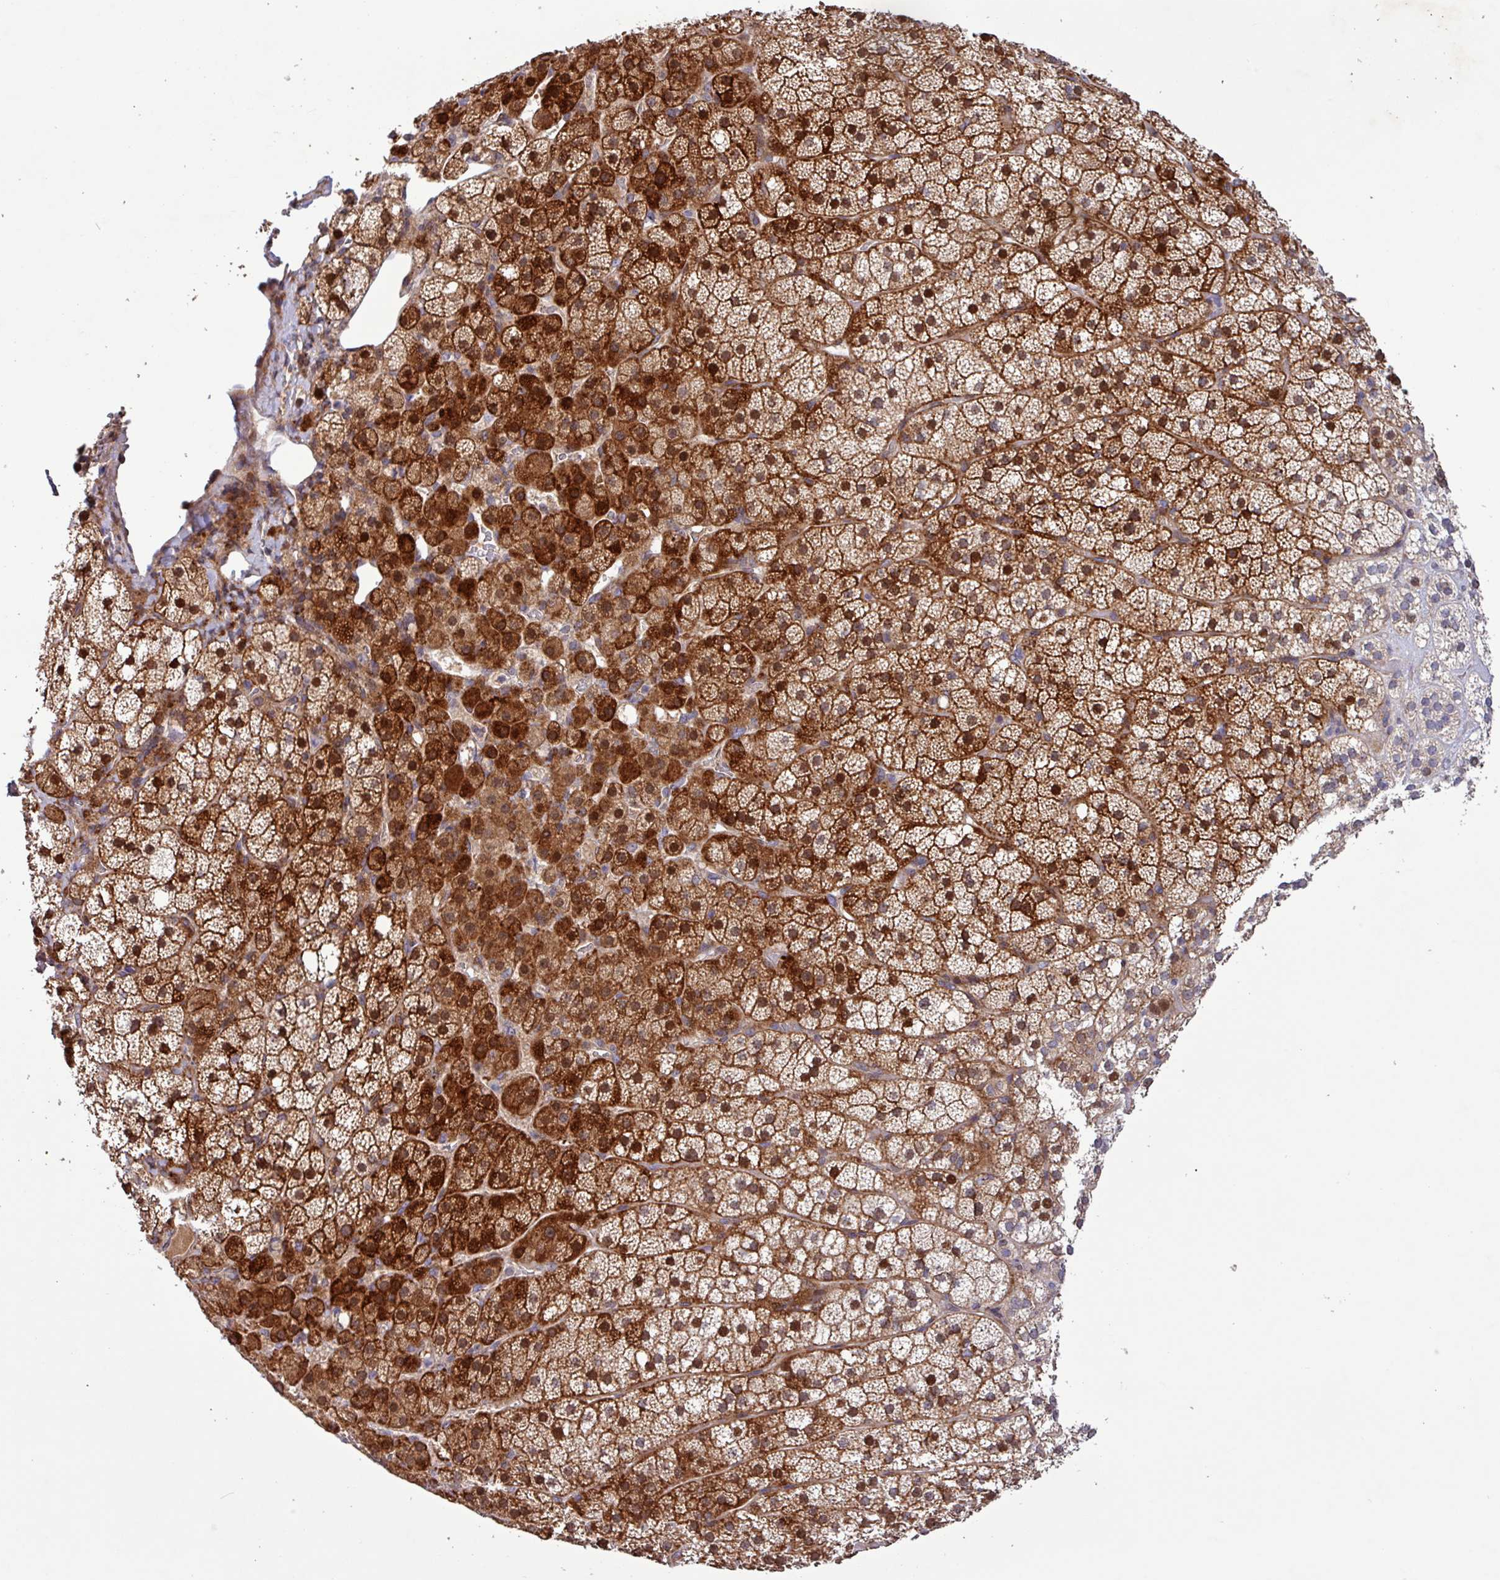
{"staining": {"intensity": "strong", "quantity": "25%-75%", "location": "cytoplasmic/membranous,nuclear"}, "tissue": "adrenal gland", "cell_type": "Glandular cells", "image_type": "normal", "snomed": [{"axis": "morphology", "description": "Normal tissue, NOS"}, {"axis": "topography", "description": "Adrenal gland"}], "caption": "Immunohistochemical staining of normal adrenal gland exhibits 25%-75% levels of strong cytoplasmic/membranous,nuclear protein staining in about 25%-75% of glandular cells. (DAB = brown stain, brightfield microscopy at high magnification).", "gene": "TNFSF12", "patient": {"sex": "male", "age": 53}}